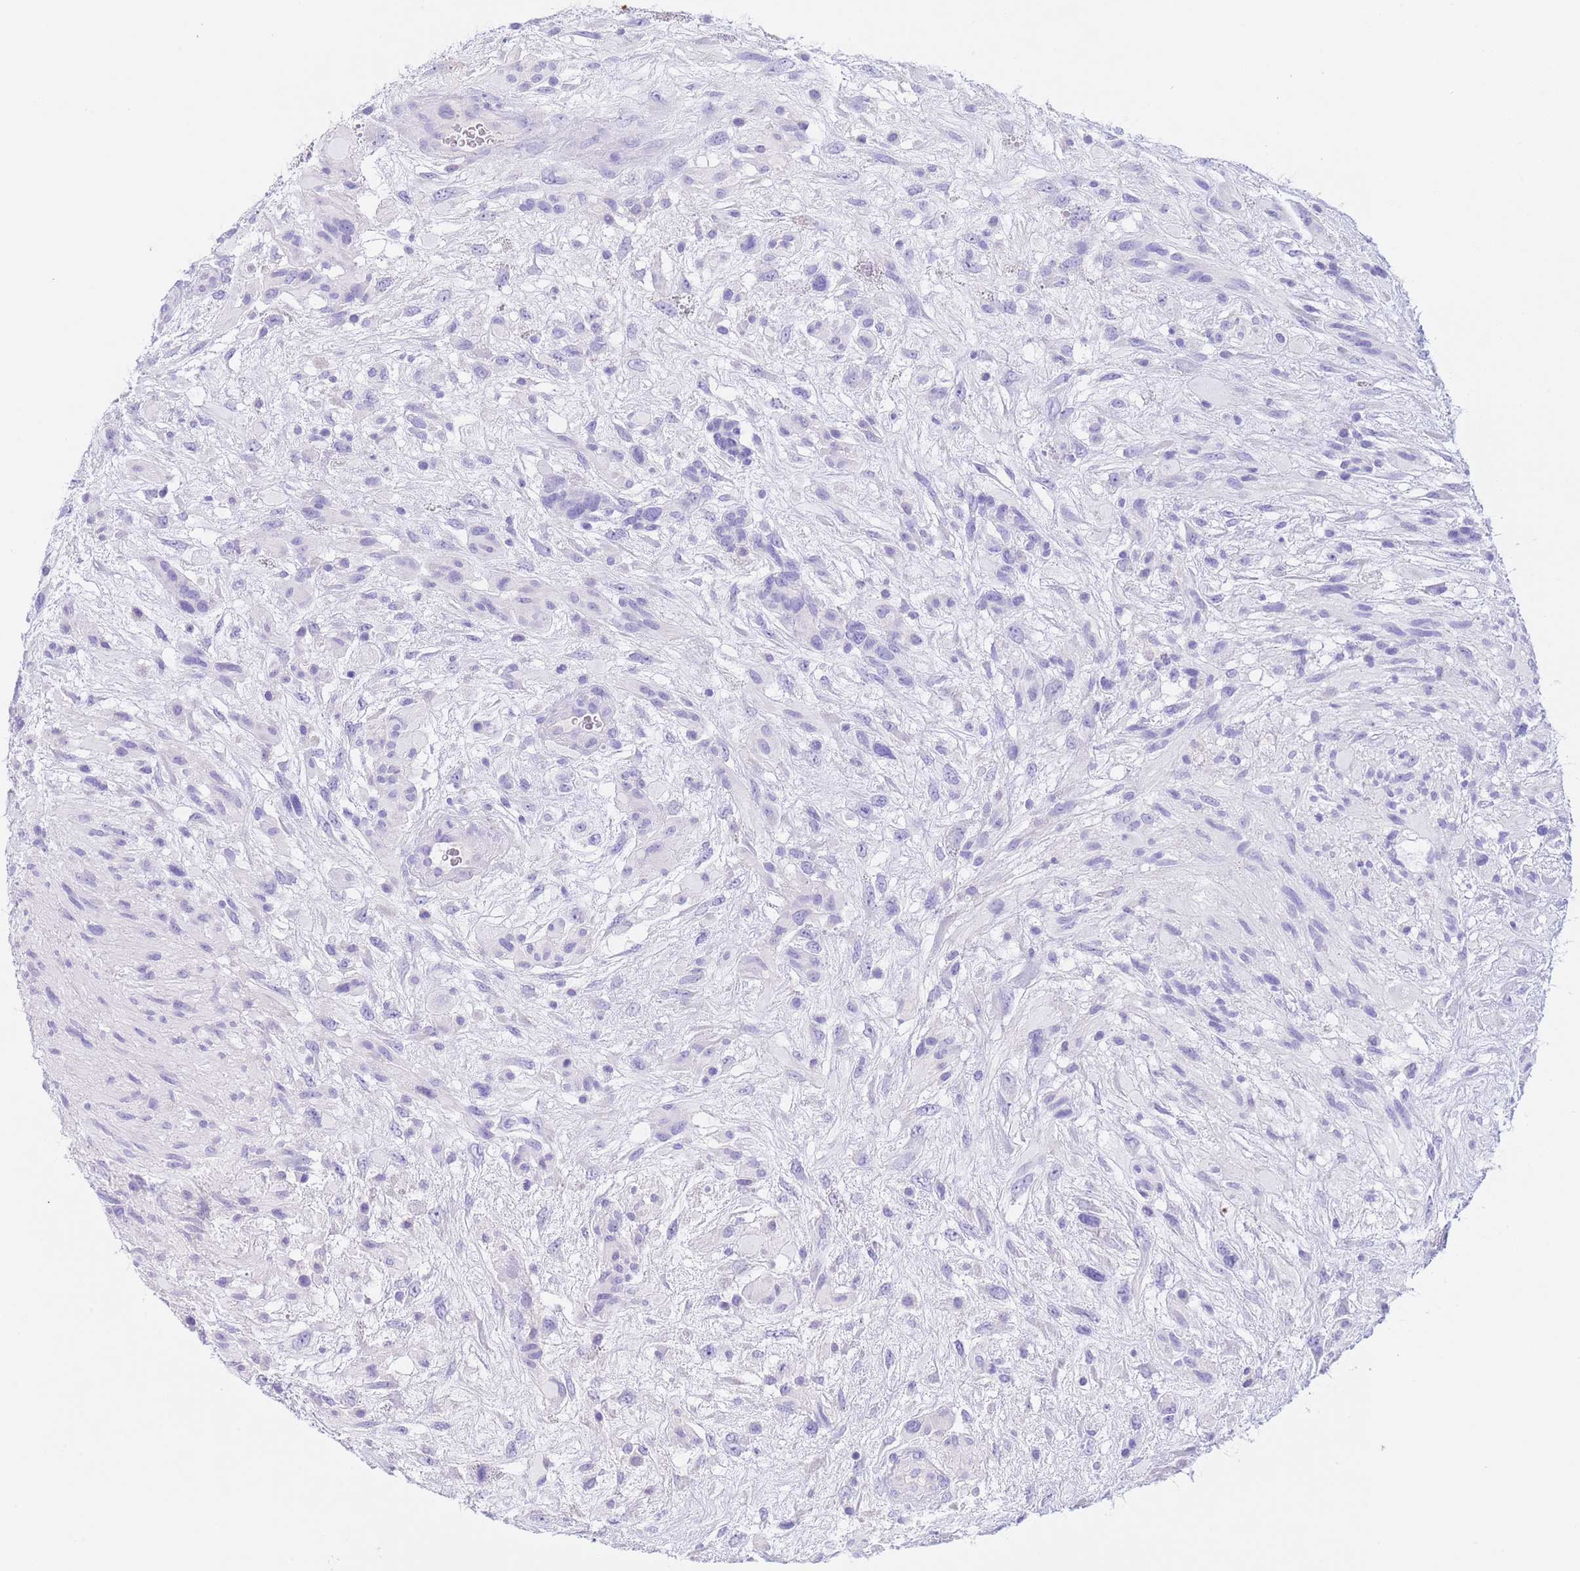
{"staining": {"intensity": "negative", "quantity": "none", "location": "none"}, "tissue": "glioma", "cell_type": "Tumor cells", "image_type": "cancer", "snomed": [{"axis": "morphology", "description": "Glioma, malignant, High grade"}, {"axis": "topography", "description": "Brain"}], "caption": "Glioma stained for a protein using IHC displays no positivity tumor cells.", "gene": "CPB1", "patient": {"sex": "male", "age": 61}}